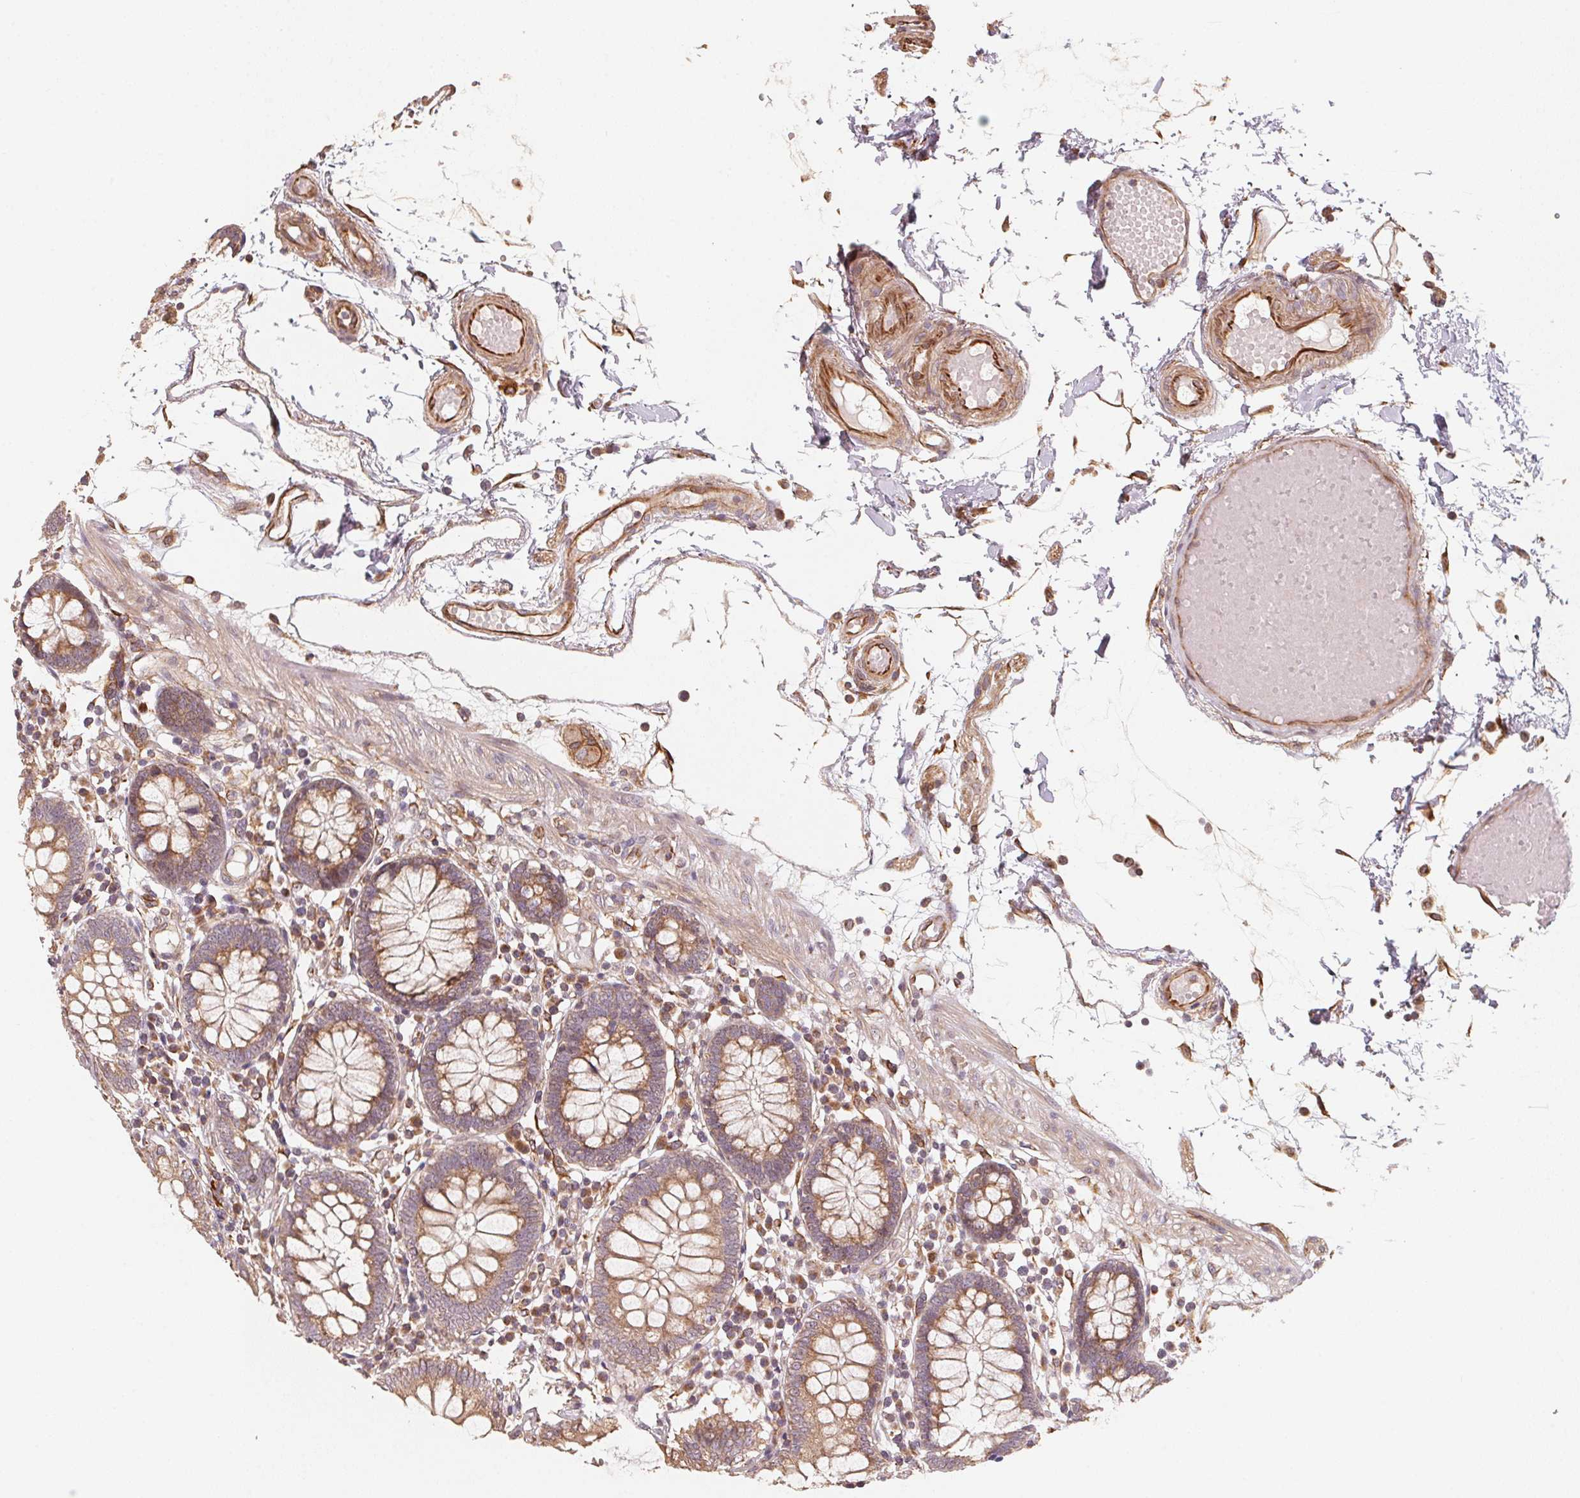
{"staining": {"intensity": "moderate", "quantity": ">75%", "location": "cytoplasmic/membranous"}, "tissue": "colon", "cell_type": "Endothelial cells", "image_type": "normal", "snomed": [{"axis": "morphology", "description": "Normal tissue, NOS"}, {"axis": "morphology", "description": "Adenocarcinoma, NOS"}, {"axis": "topography", "description": "Colon"}], "caption": "Immunohistochemical staining of unremarkable colon displays medium levels of moderate cytoplasmic/membranous staining in approximately >75% of endothelial cells.", "gene": "TSPAN12", "patient": {"sex": "male", "age": 83}}